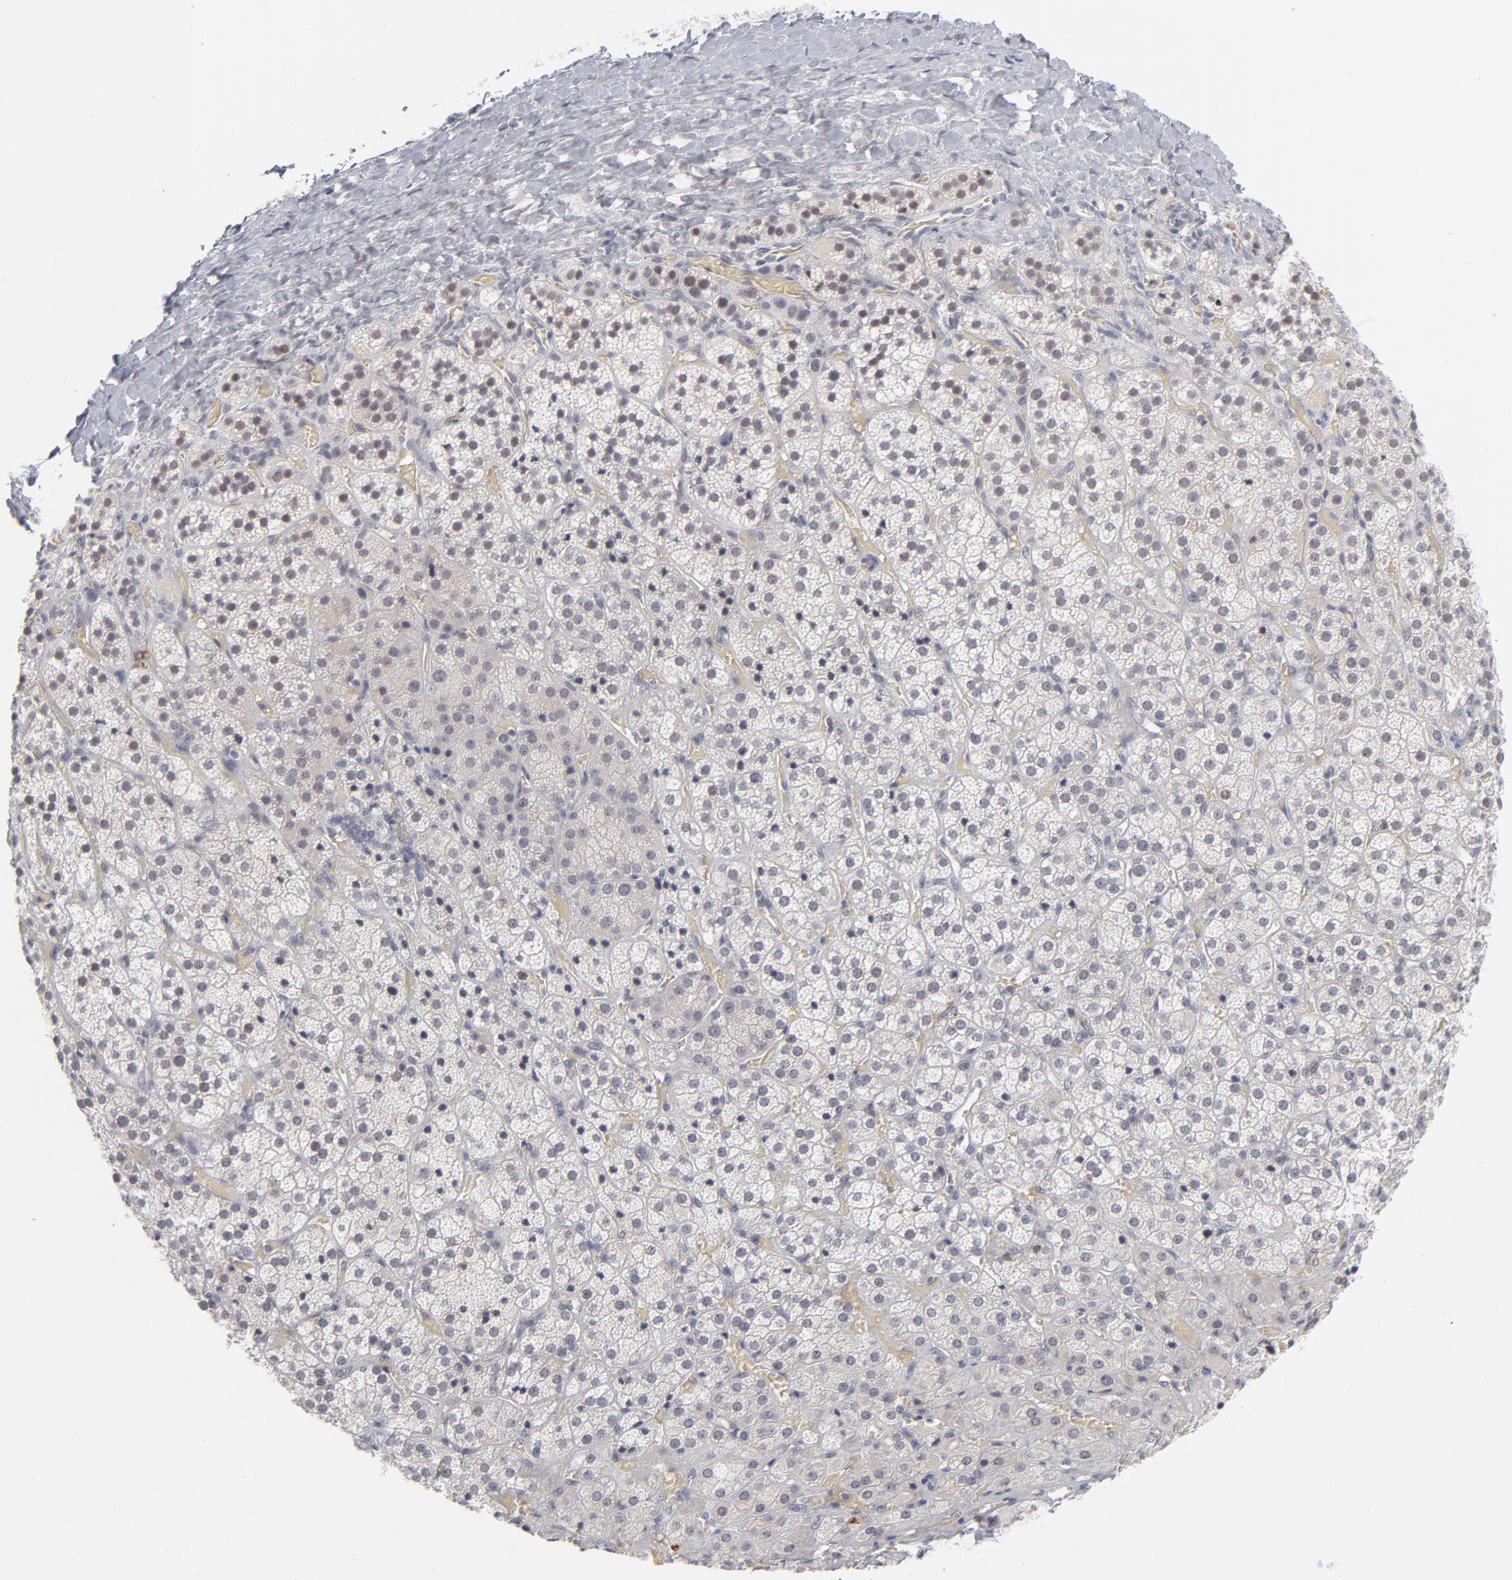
{"staining": {"intensity": "negative", "quantity": "none", "location": "none"}, "tissue": "adrenal gland", "cell_type": "Glandular cells", "image_type": "normal", "snomed": [{"axis": "morphology", "description": "Normal tissue, NOS"}, {"axis": "topography", "description": "Adrenal gland"}], "caption": "IHC micrograph of unremarkable adrenal gland: human adrenal gland stained with DAB exhibits no significant protein expression in glandular cells. (DAB (3,3'-diaminobenzidine) IHC visualized using brightfield microscopy, high magnification).", "gene": "CCR2", "patient": {"sex": "female", "age": 71}}